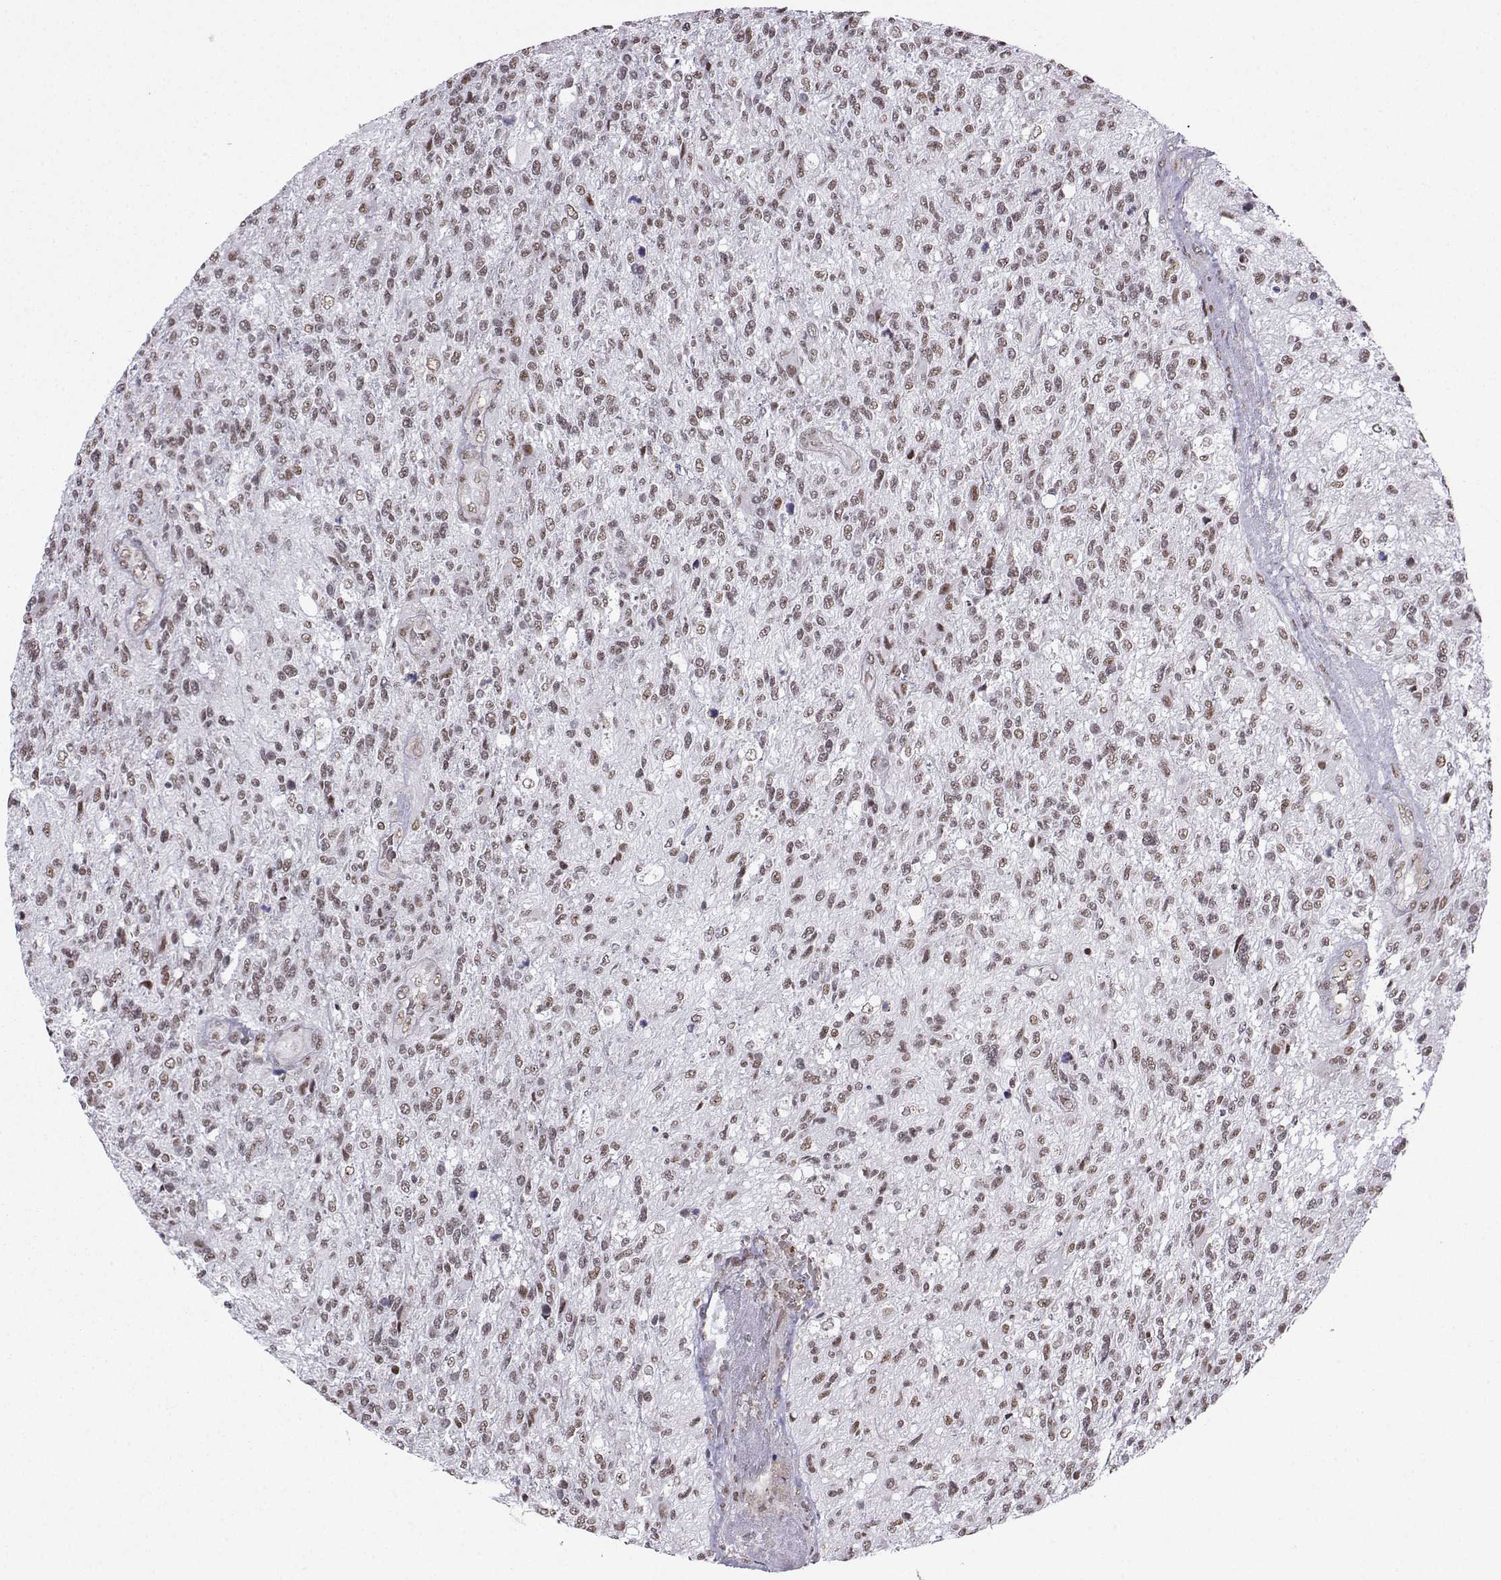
{"staining": {"intensity": "weak", "quantity": "25%-75%", "location": "nuclear"}, "tissue": "glioma", "cell_type": "Tumor cells", "image_type": "cancer", "snomed": [{"axis": "morphology", "description": "Glioma, malignant, High grade"}, {"axis": "topography", "description": "Brain"}], "caption": "IHC histopathology image of neoplastic tissue: glioma stained using immunohistochemistry (IHC) exhibits low levels of weak protein expression localized specifically in the nuclear of tumor cells, appearing as a nuclear brown color.", "gene": "CCNK", "patient": {"sex": "male", "age": 56}}